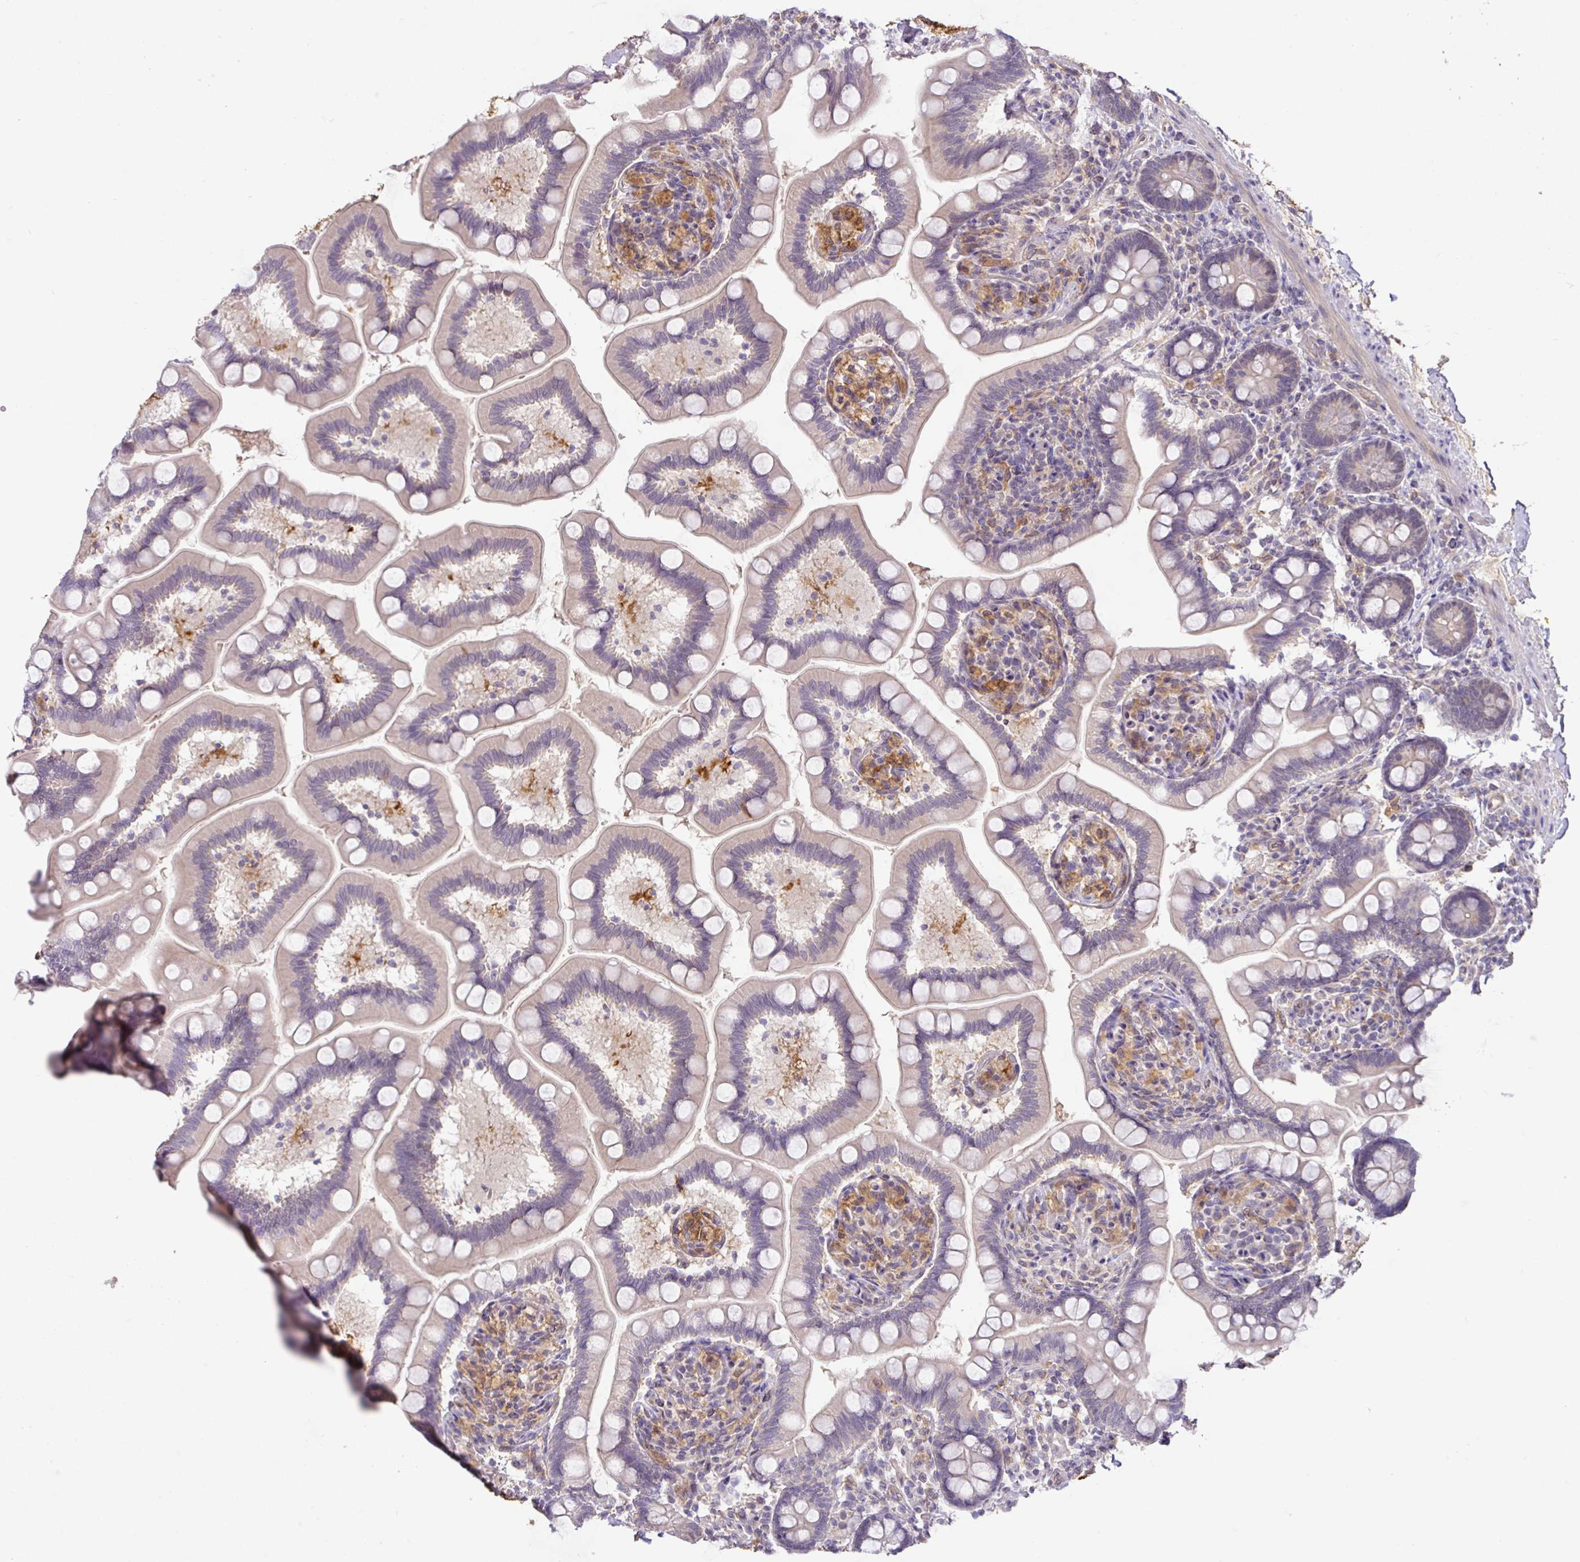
{"staining": {"intensity": "negative", "quantity": "none", "location": "none"}, "tissue": "small intestine", "cell_type": "Glandular cells", "image_type": "normal", "snomed": [{"axis": "morphology", "description": "Normal tissue, NOS"}, {"axis": "topography", "description": "Small intestine"}], "caption": "An IHC photomicrograph of unremarkable small intestine is shown. There is no staining in glandular cells of small intestine. Brightfield microscopy of immunohistochemistry (IHC) stained with DAB (brown) and hematoxylin (blue), captured at high magnification.", "gene": "GCNT7", "patient": {"sex": "female", "age": 64}}